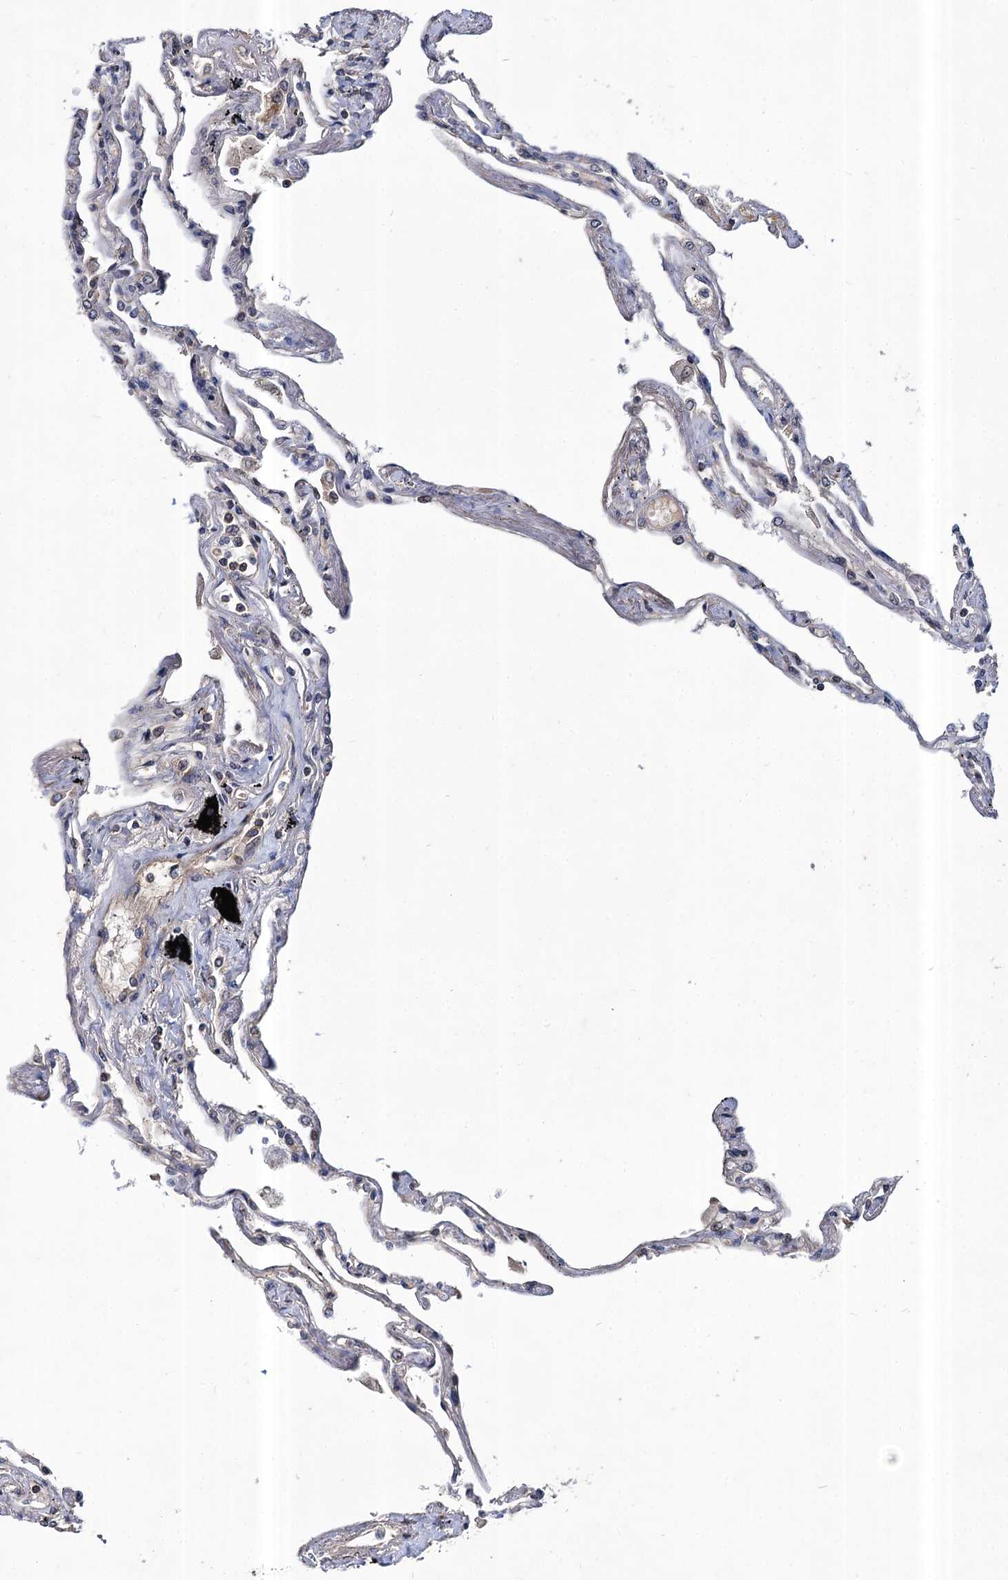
{"staining": {"intensity": "moderate", "quantity": "<25%", "location": "cytoplasmic/membranous,nuclear"}, "tissue": "lung", "cell_type": "Alveolar cells", "image_type": "normal", "snomed": [{"axis": "morphology", "description": "Normal tissue, NOS"}, {"axis": "topography", "description": "Lung"}], "caption": "Brown immunohistochemical staining in unremarkable lung exhibits moderate cytoplasmic/membranous,nuclear expression in about <25% of alveolar cells.", "gene": "ABLIM1", "patient": {"sex": "female", "age": 67}}